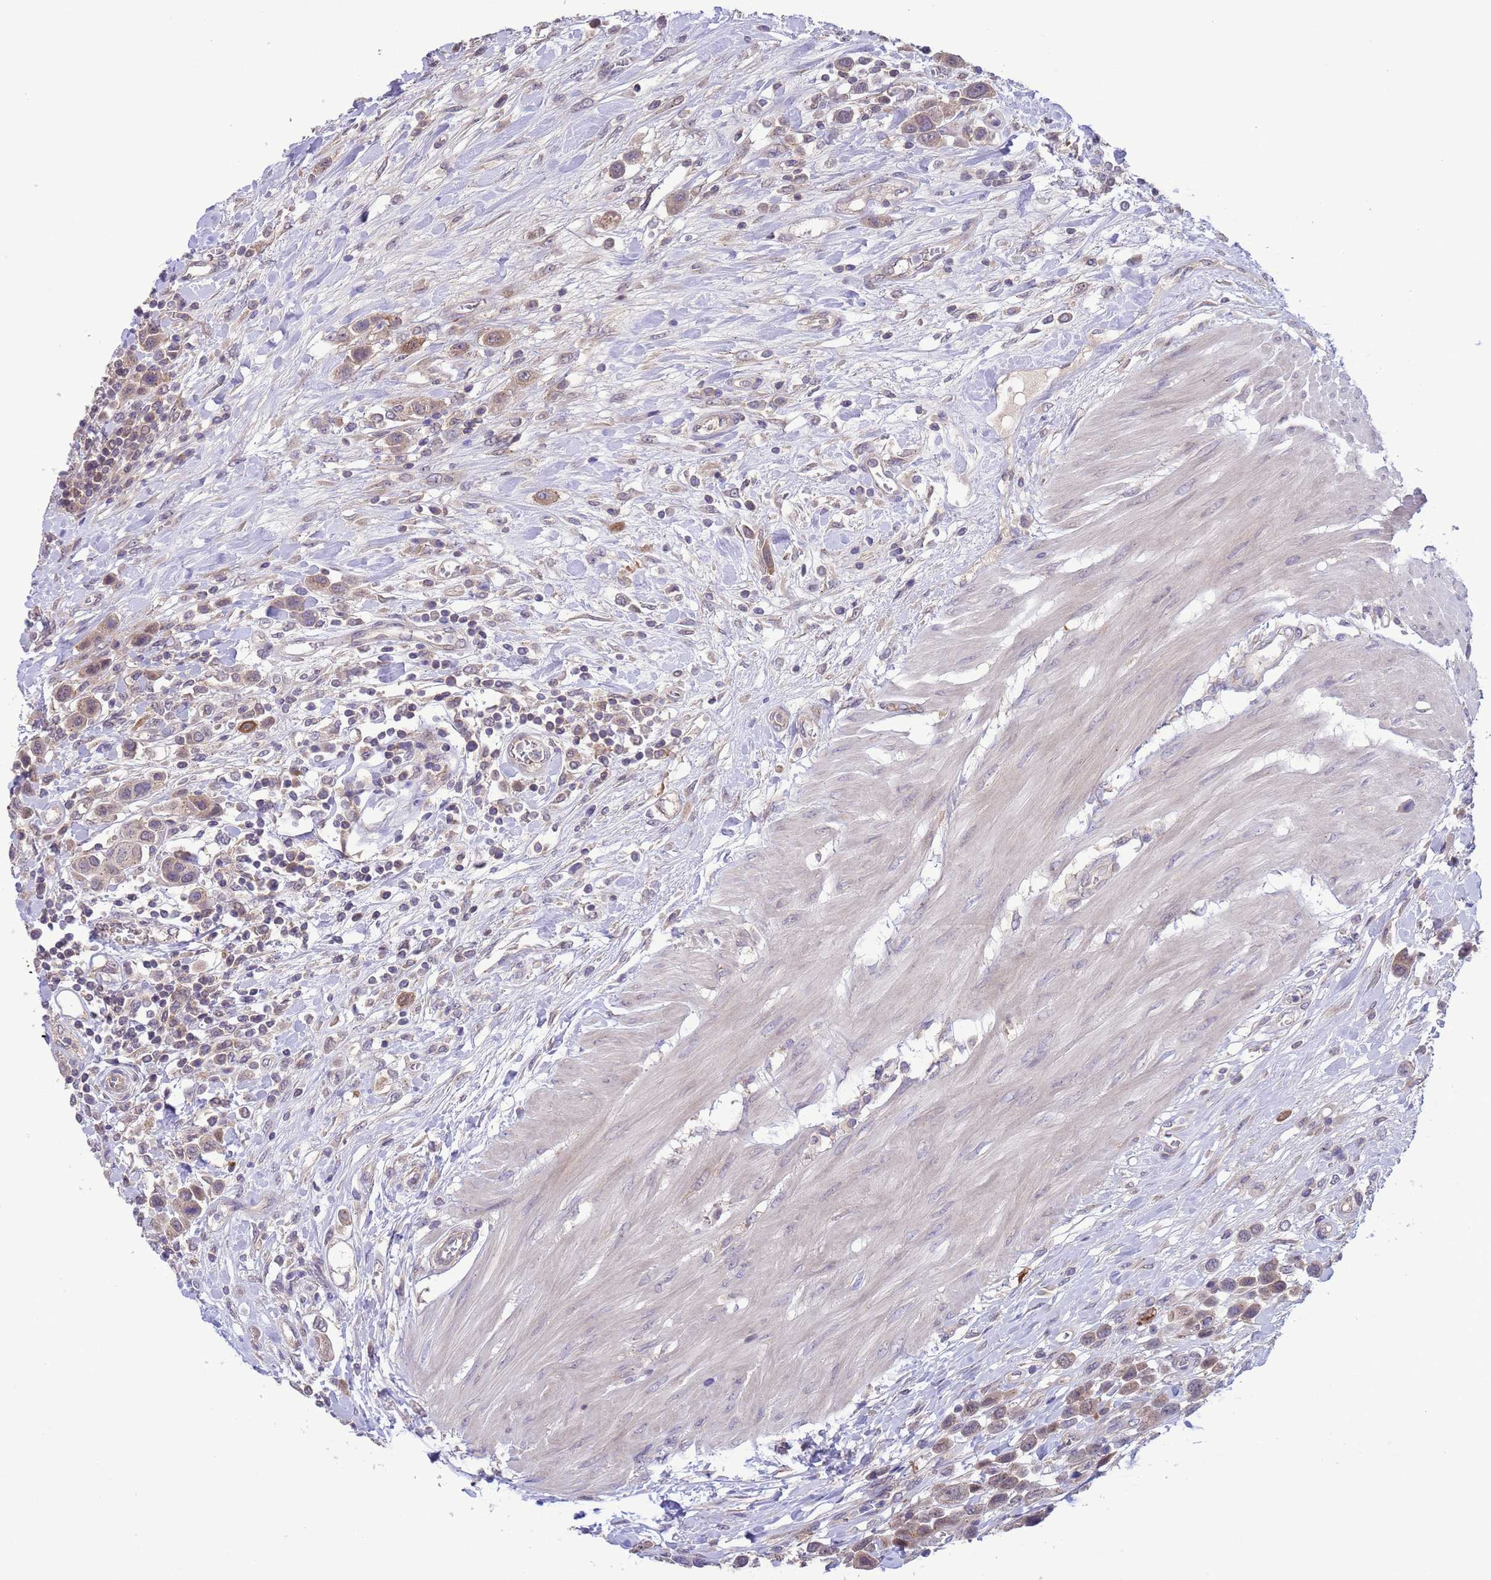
{"staining": {"intensity": "weak", "quantity": "25%-75%", "location": "cytoplasmic/membranous"}, "tissue": "urothelial cancer", "cell_type": "Tumor cells", "image_type": "cancer", "snomed": [{"axis": "morphology", "description": "Urothelial carcinoma, High grade"}, {"axis": "topography", "description": "Urinary bladder"}], "caption": "Urothelial carcinoma (high-grade) stained with a brown dye displays weak cytoplasmic/membranous positive expression in approximately 25%-75% of tumor cells.", "gene": "GJA10", "patient": {"sex": "male", "age": 50}}